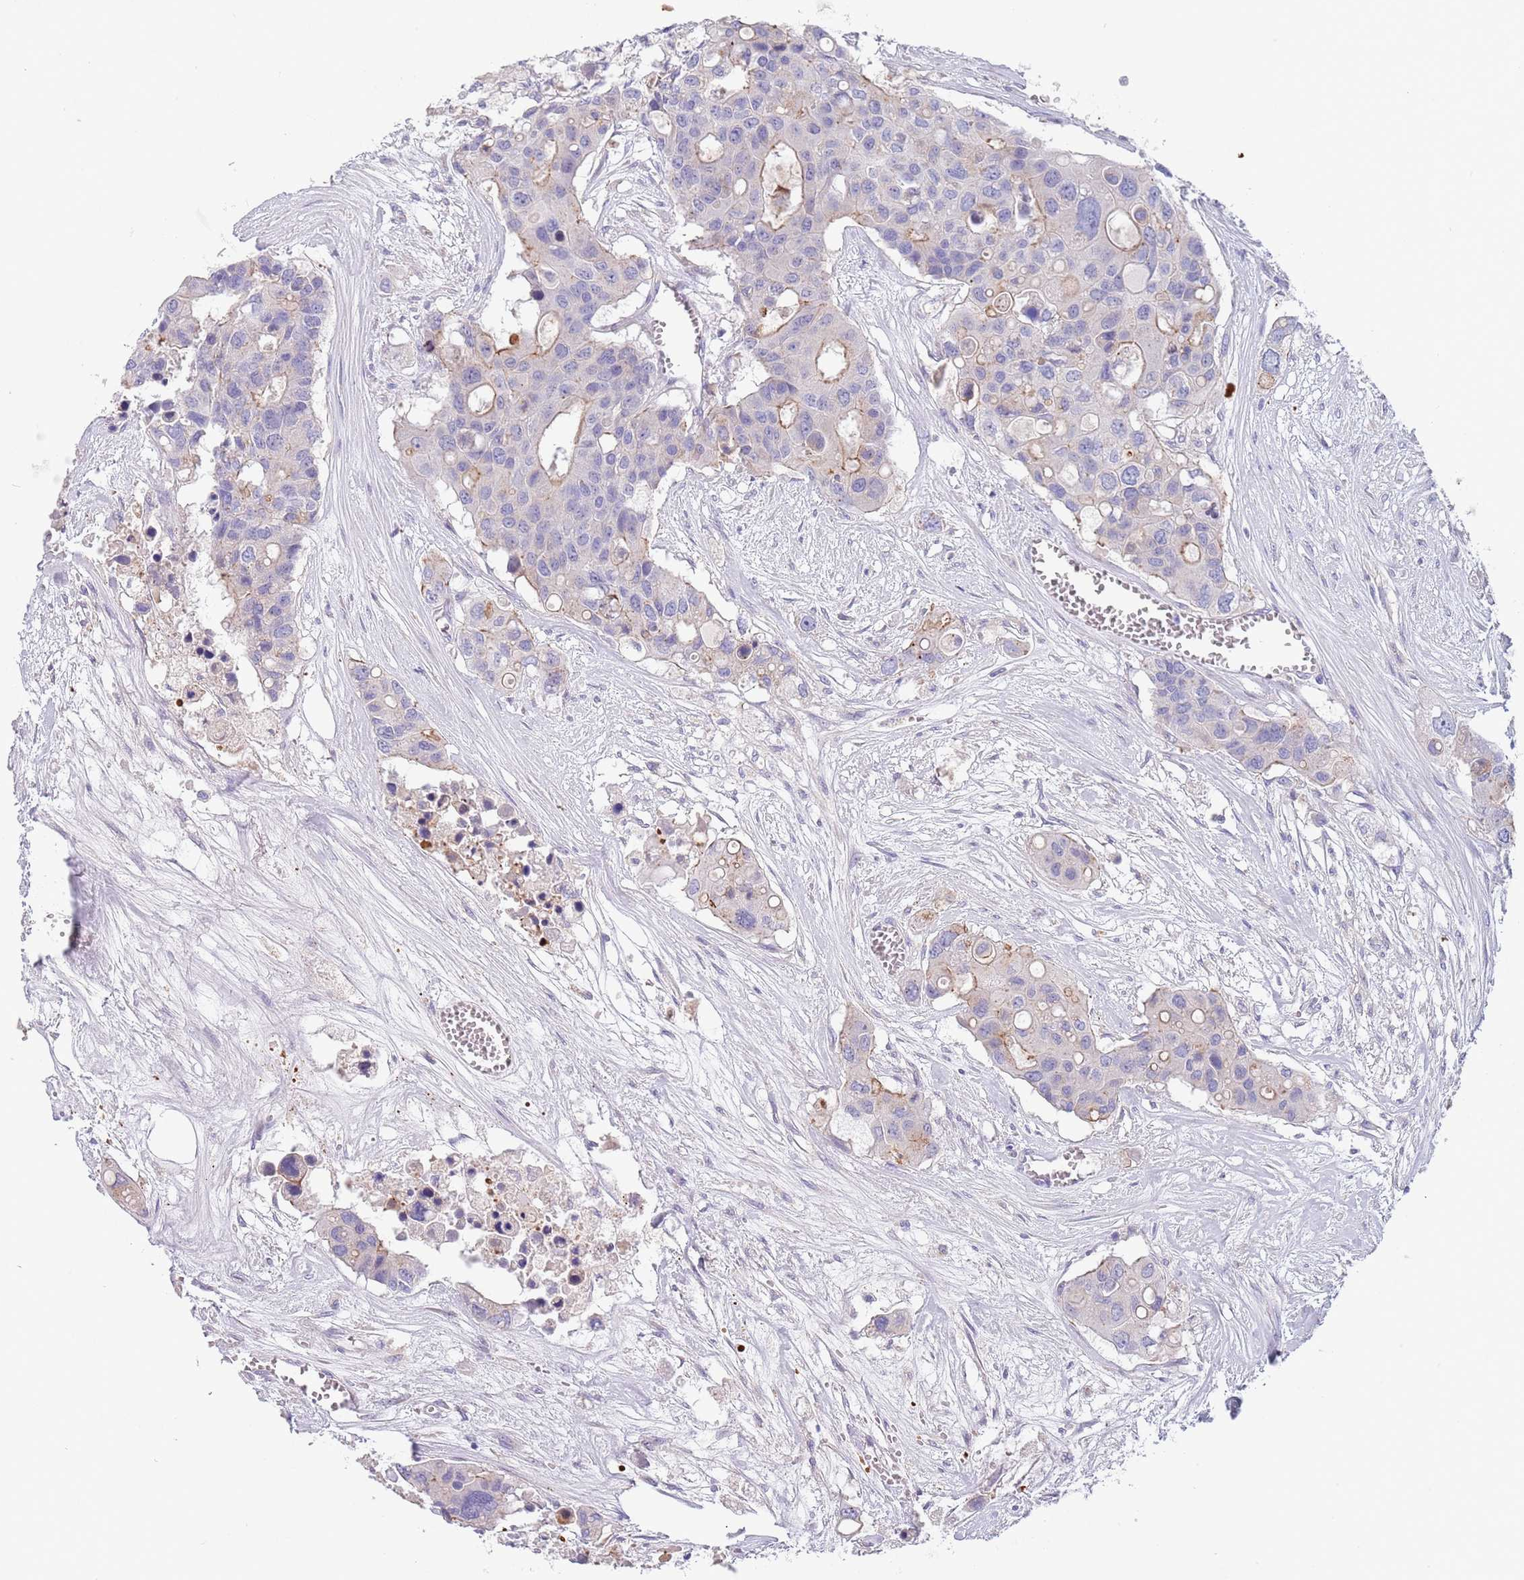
{"staining": {"intensity": "weak", "quantity": "25%-75%", "location": "cytoplasmic/membranous"}, "tissue": "colorectal cancer", "cell_type": "Tumor cells", "image_type": "cancer", "snomed": [{"axis": "morphology", "description": "Adenocarcinoma, NOS"}, {"axis": "topography", "description": "Colon"}], "caption": "Protein expression analysis of colorectal cancer demonstrates weak cytoplasmic/membranous expression in approximately 25%-75% of tumor cells.", "gene": "MAN1C1", "patient": {"sex": "male", "age": 77}}